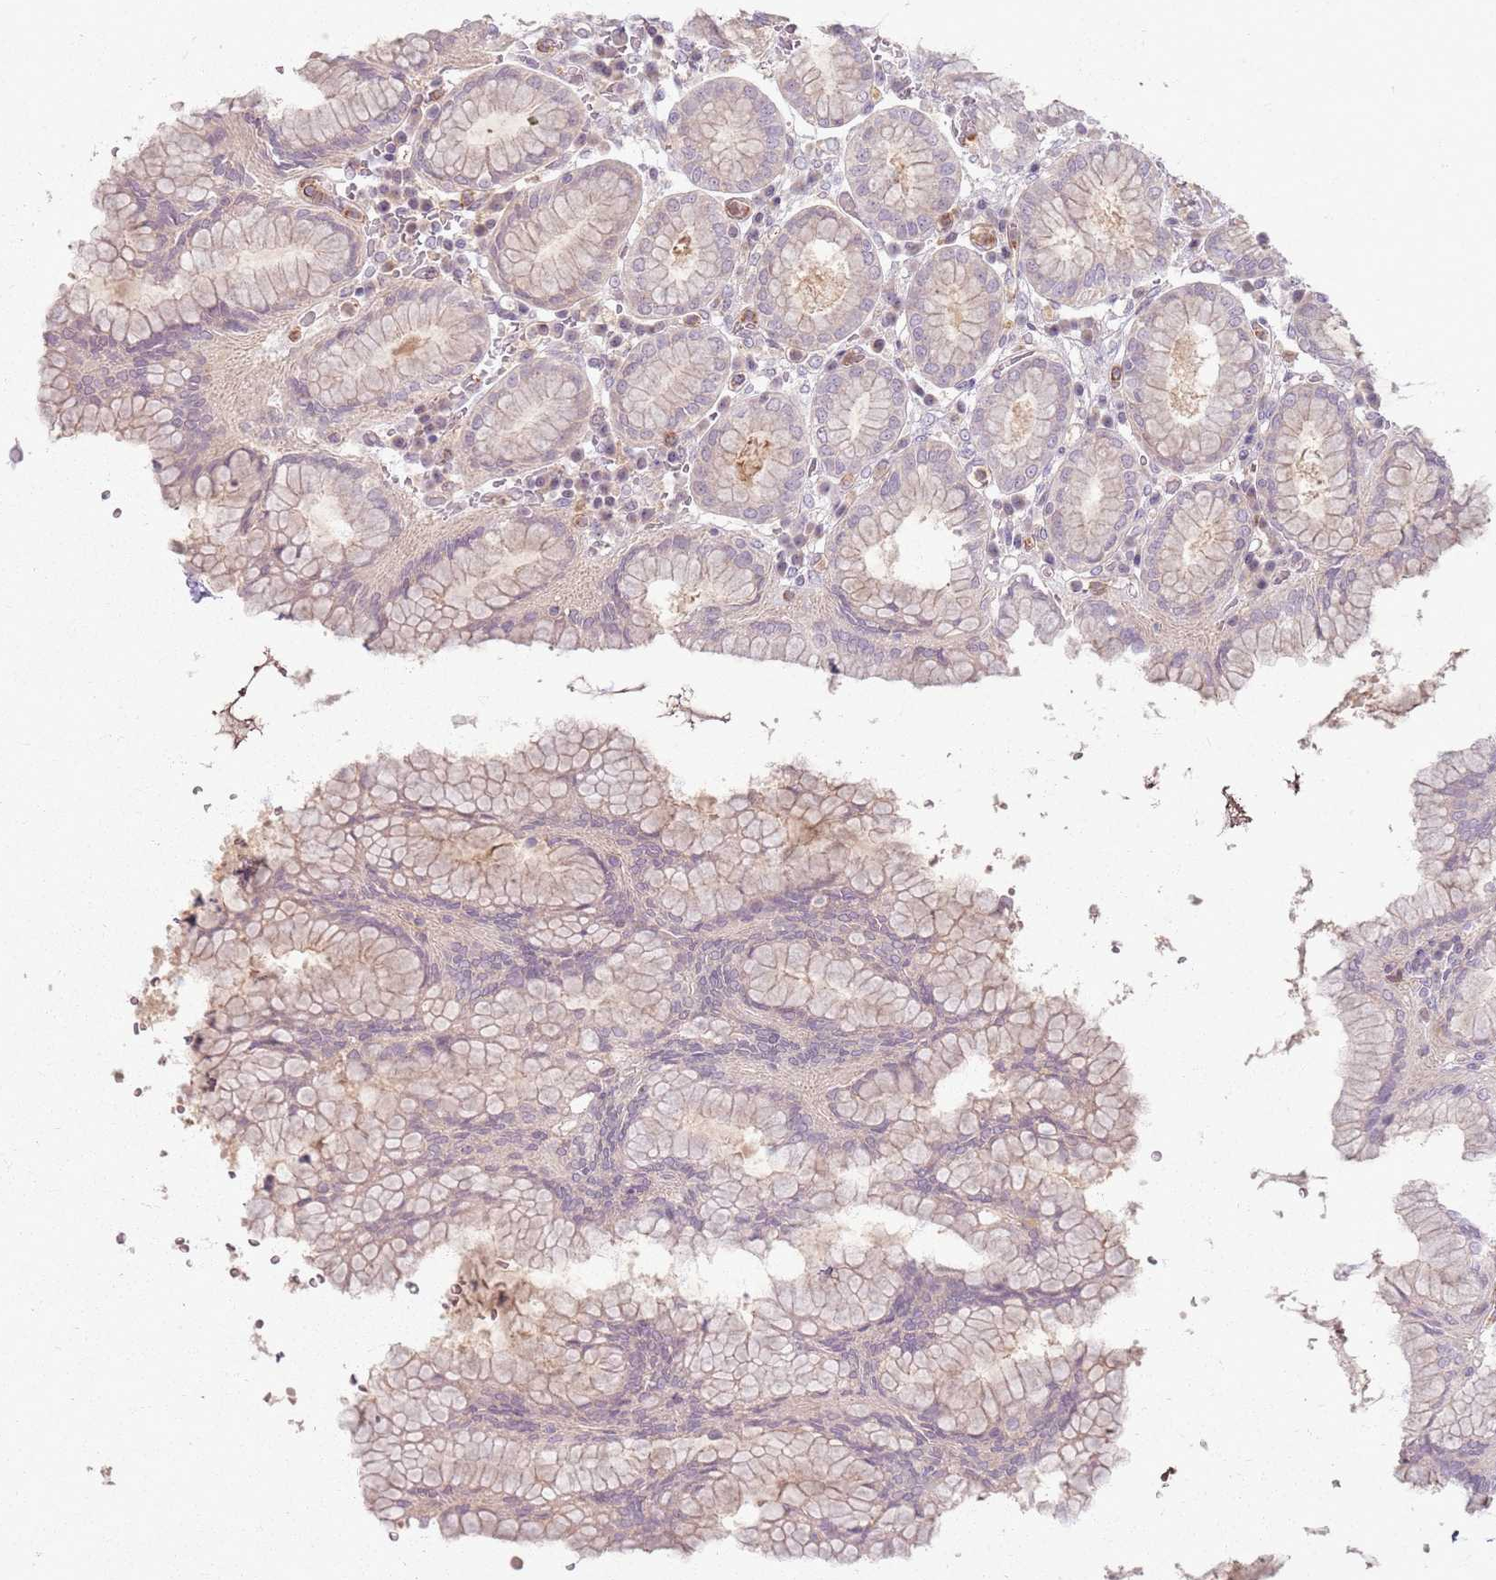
{"staining": {"intensity": "weak", "quantity": "<25%", "location": "cytoplasmic/membranous"}, "tissue": "stomach", "cell_type": "Glandular cells", "image_type": "normal", "snomed": [{"axis": "morphology", "description": "Normal tissue, NOS"}, {"axis": "topography", "description": "Stomach"}, {"axis": "topography", "description": "Stomach, lower"}], "caption": "Image shows no protein positivity in glandular cells of benign stomach. (DAB IHC, high magnification).", "gene": "ZDHHC2", "patient": {"sex": "female", "age": 56}}